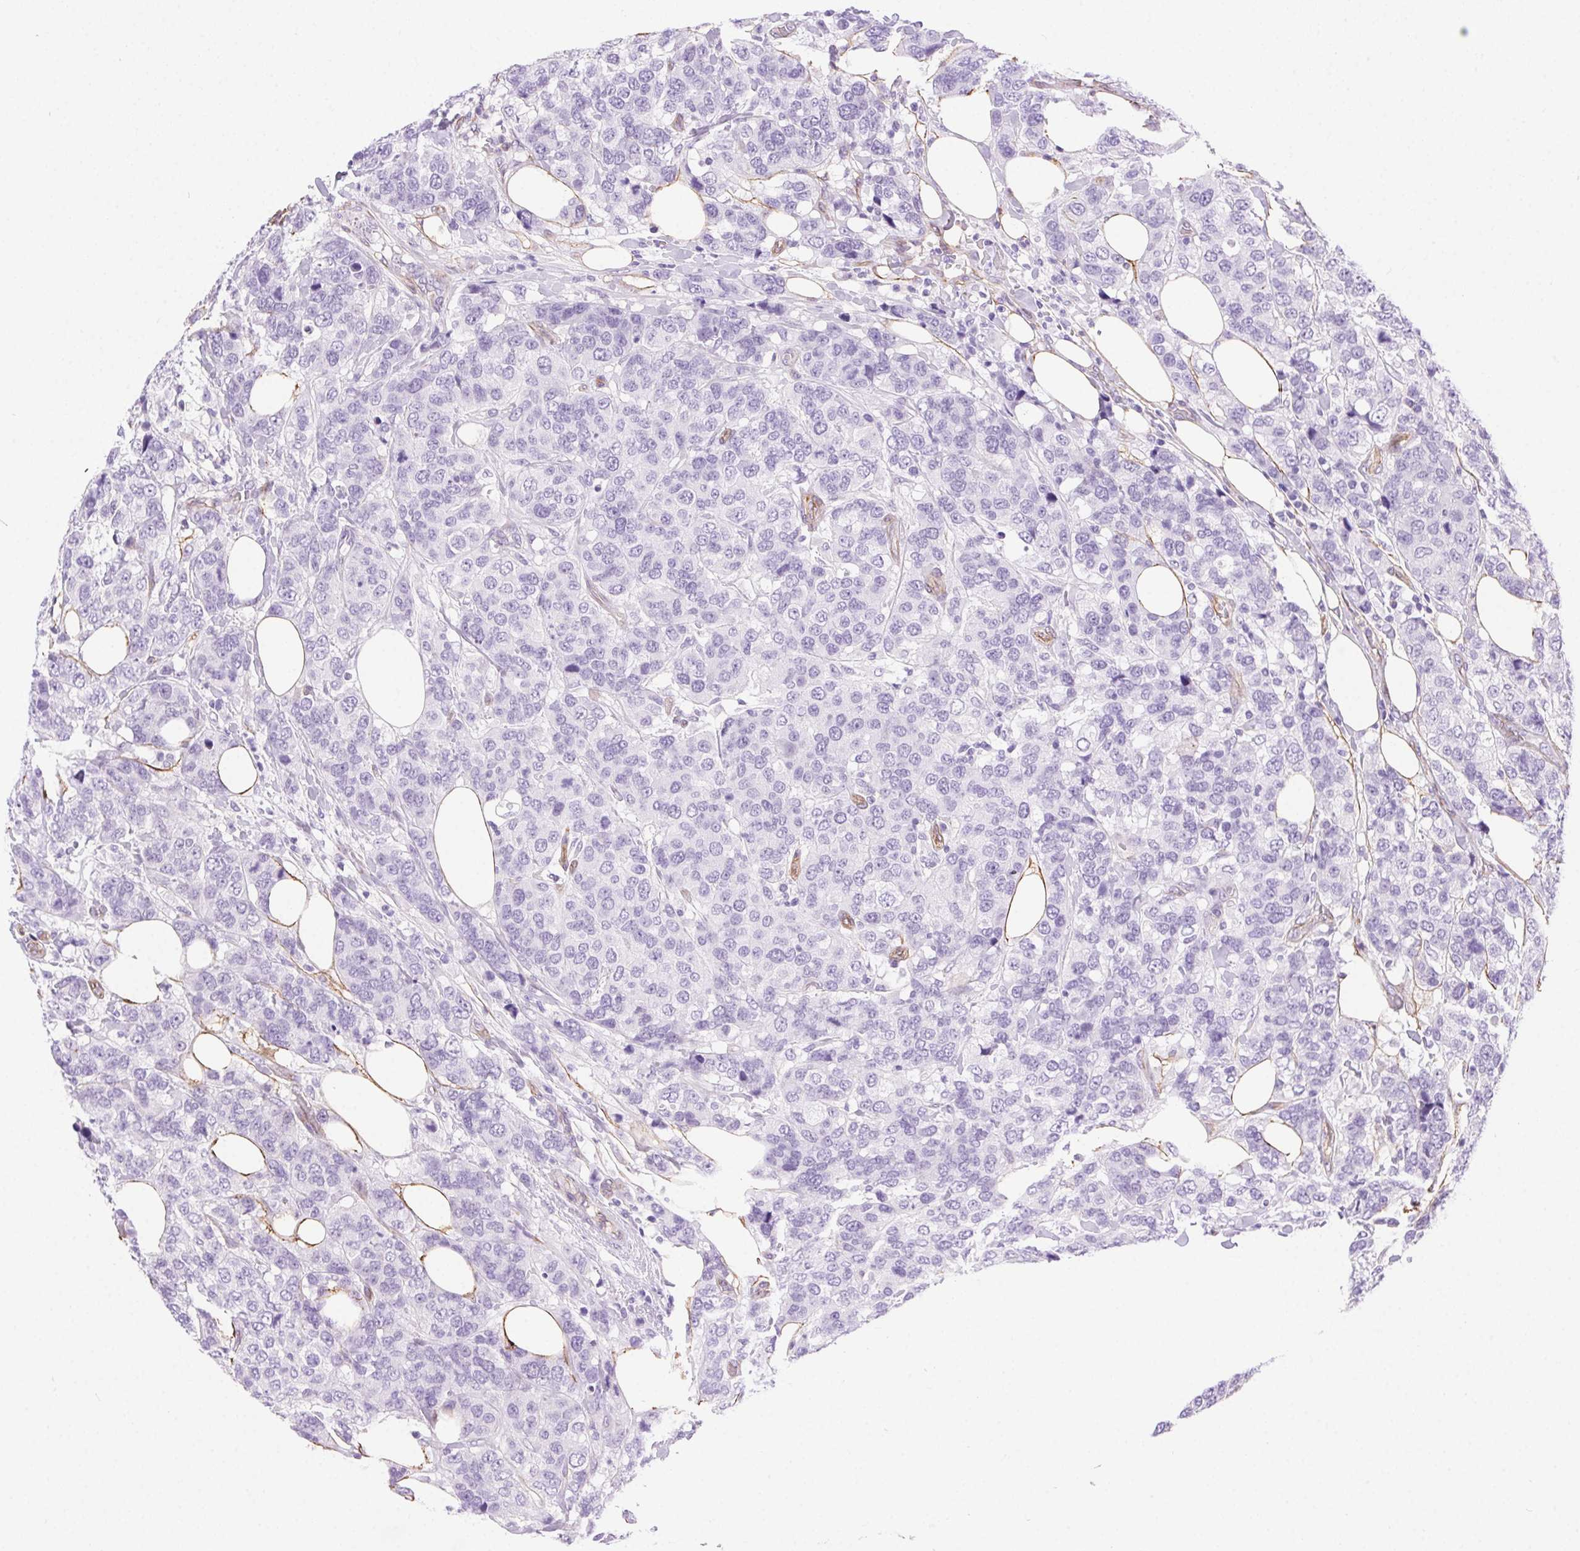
{"staining": {"intensity": "negative", "quantity": "none", "location": "none"}, "tissue": "breast cancer", "cell_type": "Tumor cells", "image_type": "cancer", "snomed": [{"axis": "morphology", "description": "Lobular carcinoma"}, {"axis": "topography", "description": "Breast"}], "caption": "Immunohistochemical staining of human breast lobular carcinoma demonstrates no significant staining in tumor cells. (DAB immunohistochemistry (IHC) with hematoxylin counter stain).", "gene": "SHCBP1L", "patient": {"sex": "female", "age": 59}}